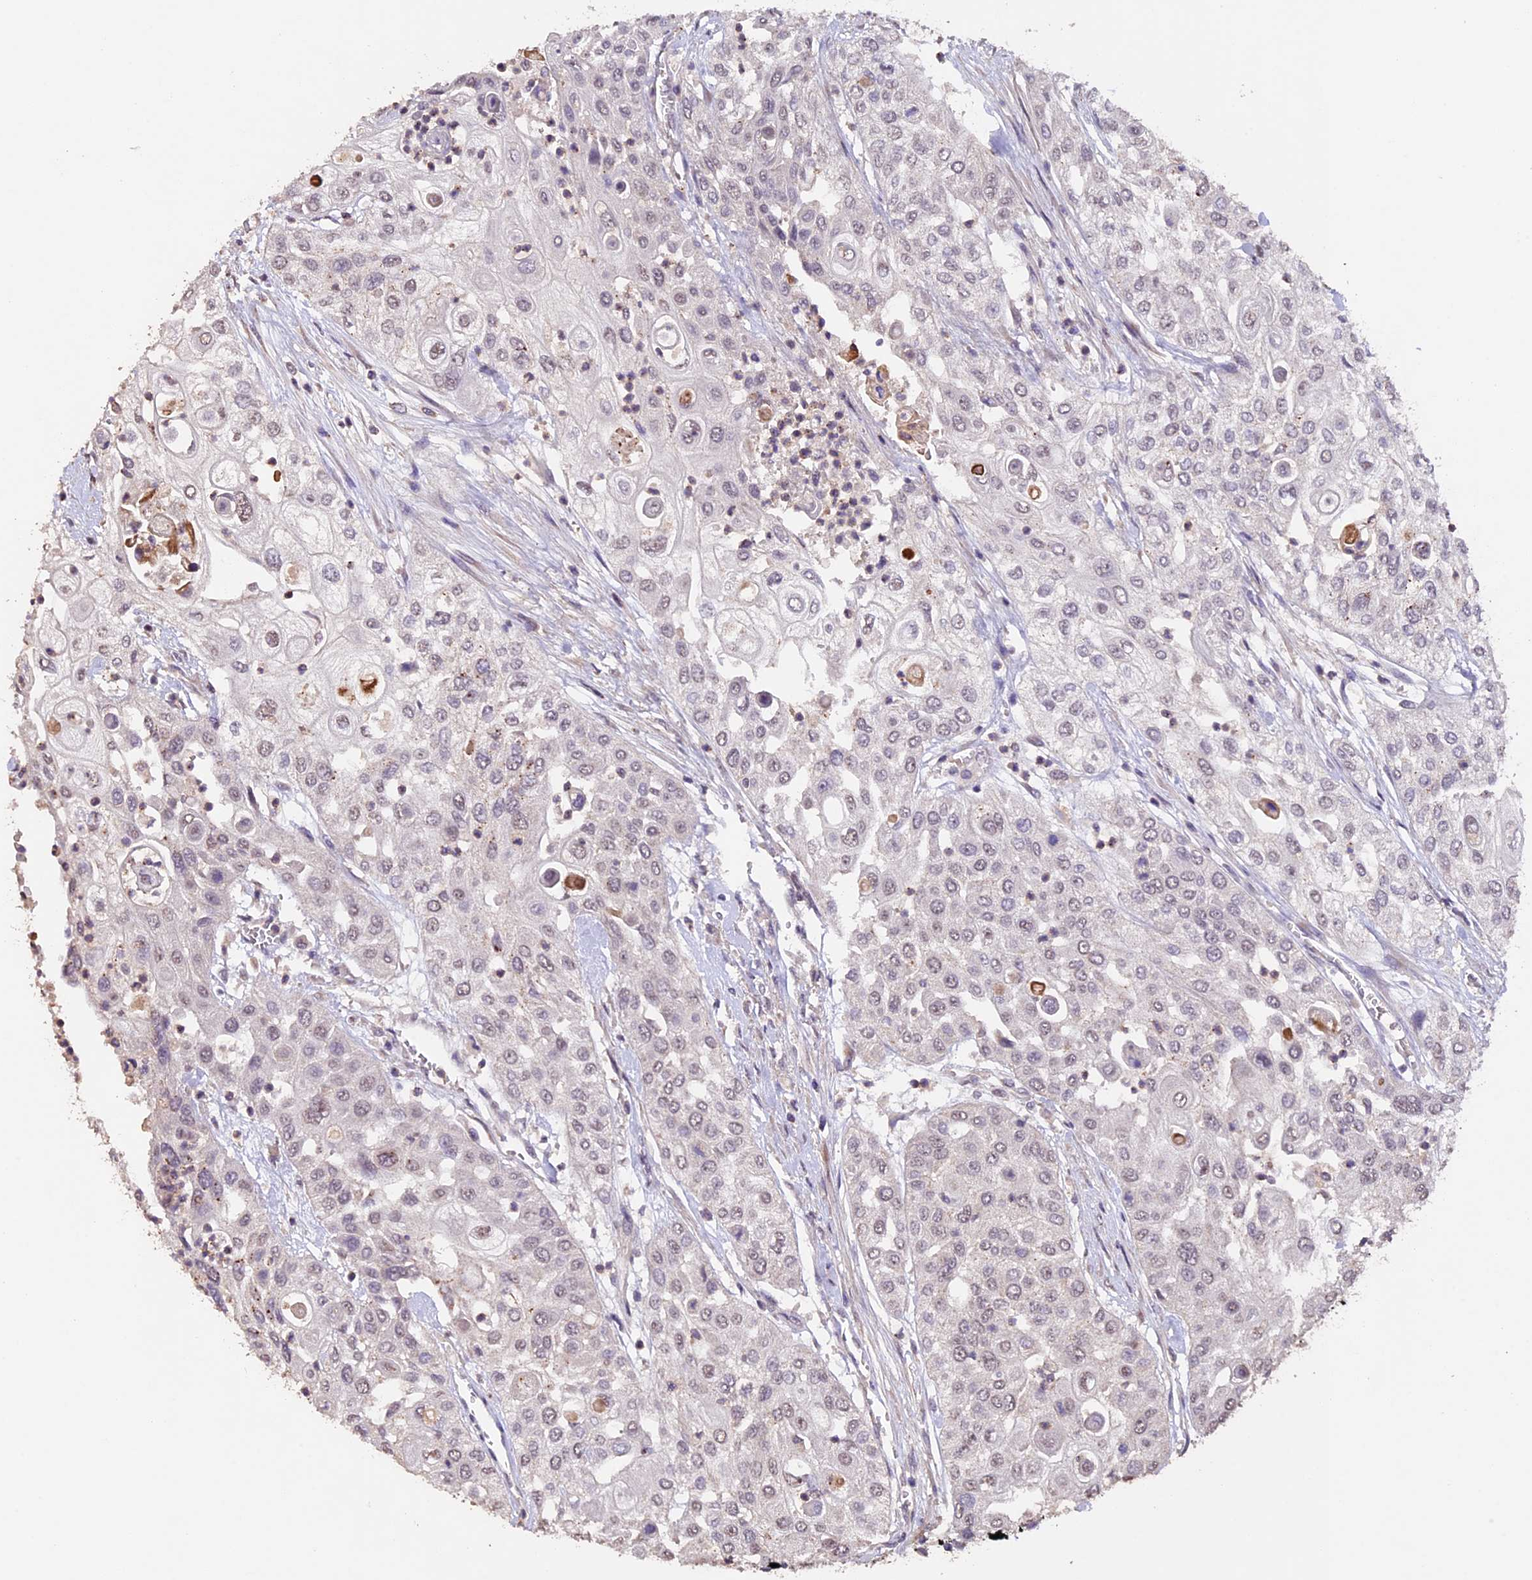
{"staining": {"intensity": "negative", "quantity": "none", "location": "none"}, "tissue": "urothelial cancer", "cell_type": "Tumor cells", "image_type": "cancer", "snomed": [{"axis": "morphology", "description": "Urothelial carcinoma, High grade"}, {"axis": "topography", "description": "Urinary bladder"}], "caption": "Immunohistochemistry (IHC) image of neoplastic tissue: human high-grade urothelial carcinoma stained with DAB exhibits no significant protein expression in tumor cells. The staining is performed using DAB brown chromogen with nuclei counter-stained in using hematoxylin.", "gene": "GNB5", "patient": {"sex": "female", "age": 79}}